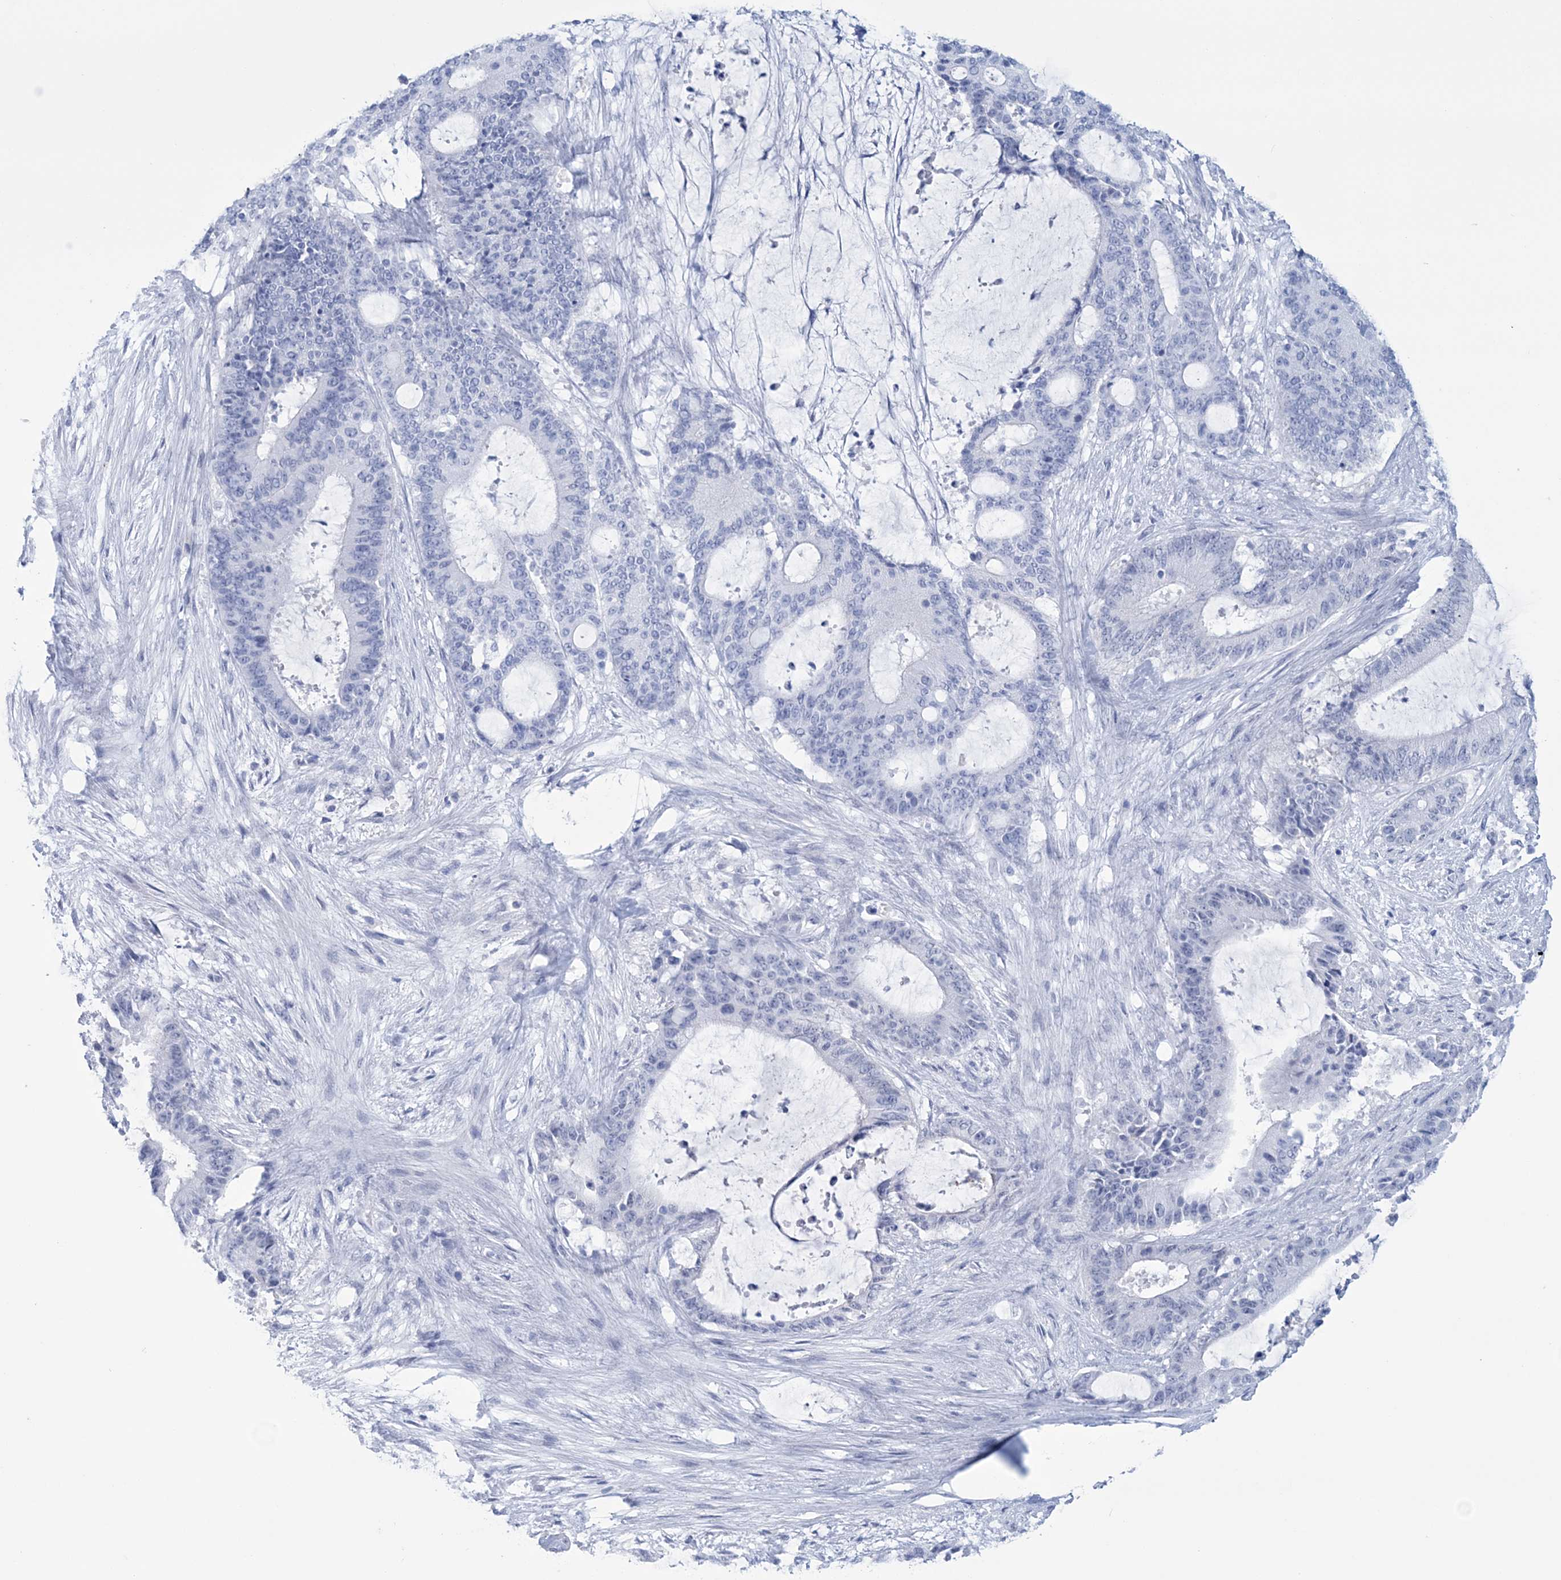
{"staining": {"intensity": "negative", "quantity": "none", "location": "none"}, "tissue": "liver cancer", "cell_type": "Tumor cells", "image_type": "cancer", "snomed": [{"axis": "morphology", "description": "Normal tissue, NOS"}, {"axis": "morphology", "description": "Cholangiocarcinoma"}, {"axis": "topography", "description": "Liver"}, {"axis": "topography", "description": "Peripheral nerve tissue"}], "caption": "Tumor cells are negative for protein expression in human liver cholangiocarcinoma.", "gene": "DPCD", "patient": {"sex": "female", "age": 73}}